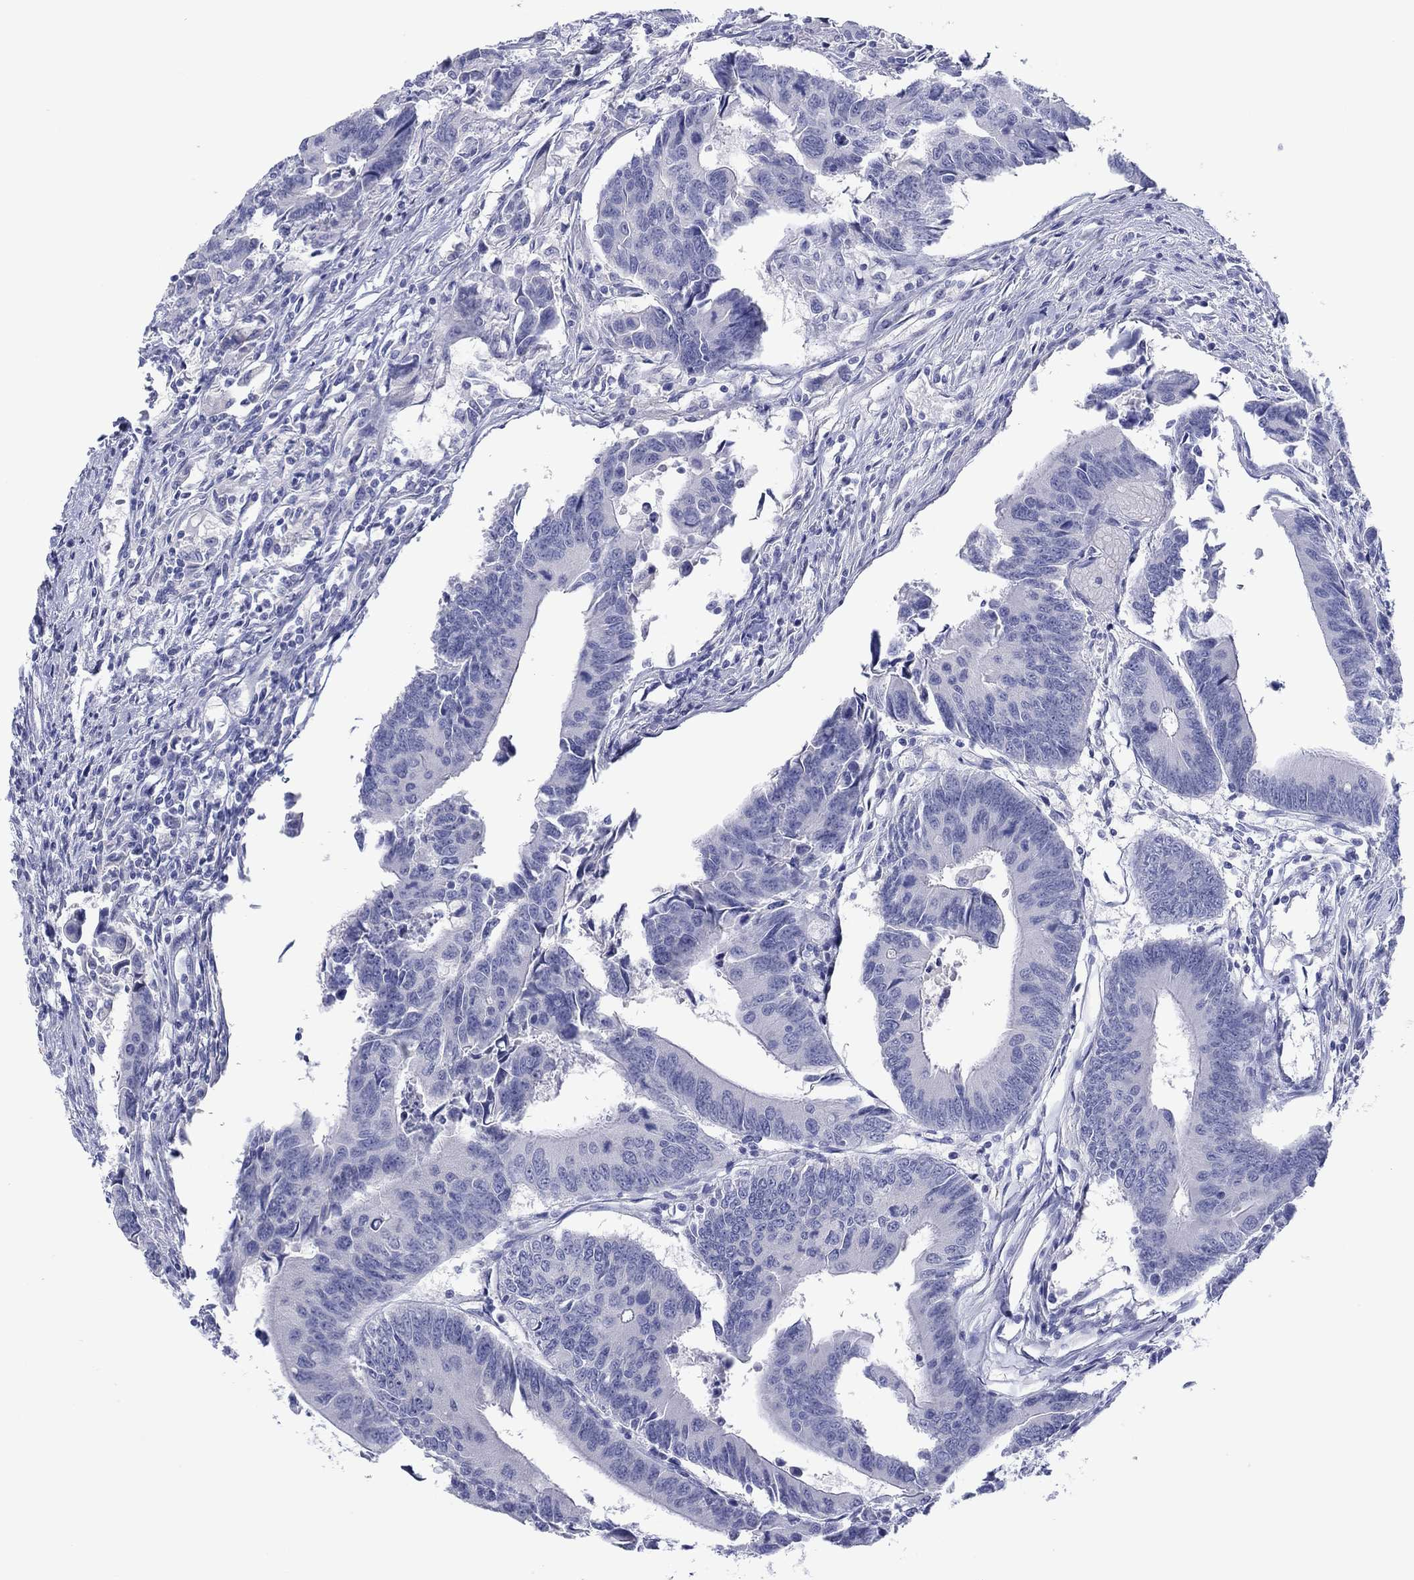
{"staining": {"intensity": "negative", "quantity": "none", "location": "none"}, "tissue": "colorectal cancer", "cell_type": "Tumor cells", "image_type": "cancer", "snomed": [{"axis": "morphology", "description": "Adenocarcinoma, NOS"}, {"axis": "topography", "description": "Rectum"}], "caption": "This is a micrograph of IHC staining of colorectal cancer, which shows no expression in tumor cells.", "gene": "ERICH3", "patient": {"sex": "male", "age": 67}}